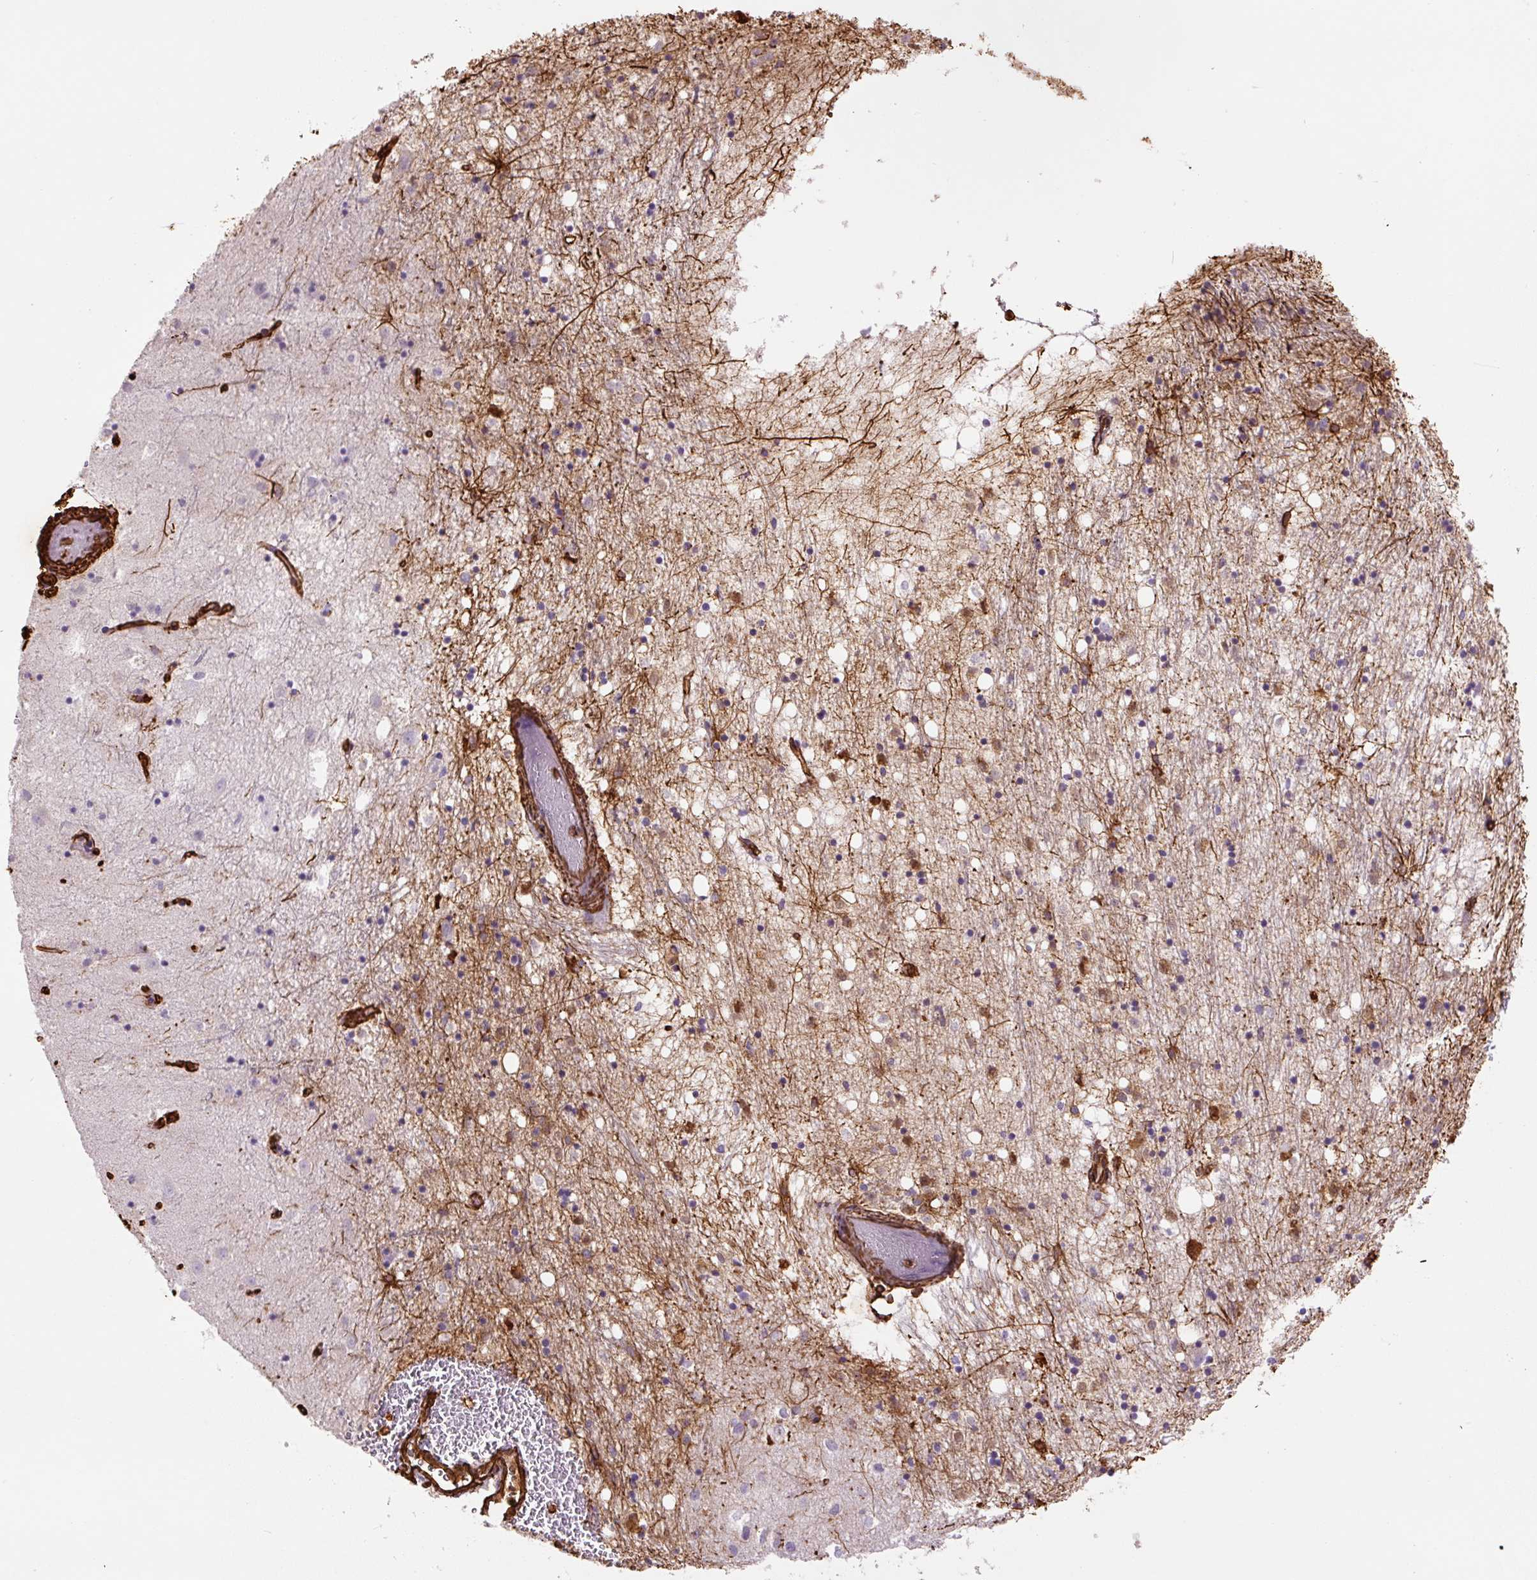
{"staining": {"intensity": "strong", "quantity": "<25%", "location": "cytoplasmic/membranous"}, "tissue": "caudate", "cell_type": "Glial cells", "image_type": "normal", "snomed": [{"axis": "morphology", "description": "Normal tissue, NOS"}, {"axis": "topography", "description": "Lateral ventricle wall"}], "caption": "Immunohistochemistry (DAB (3,3'-diaminobenzidine)) staining of benign human caudate displays strong cytoplasmic/membranous protein staining in approximately <25% of glial cells.", "gene": "VIM", "patient": {"sex": "male", "age": 58}}